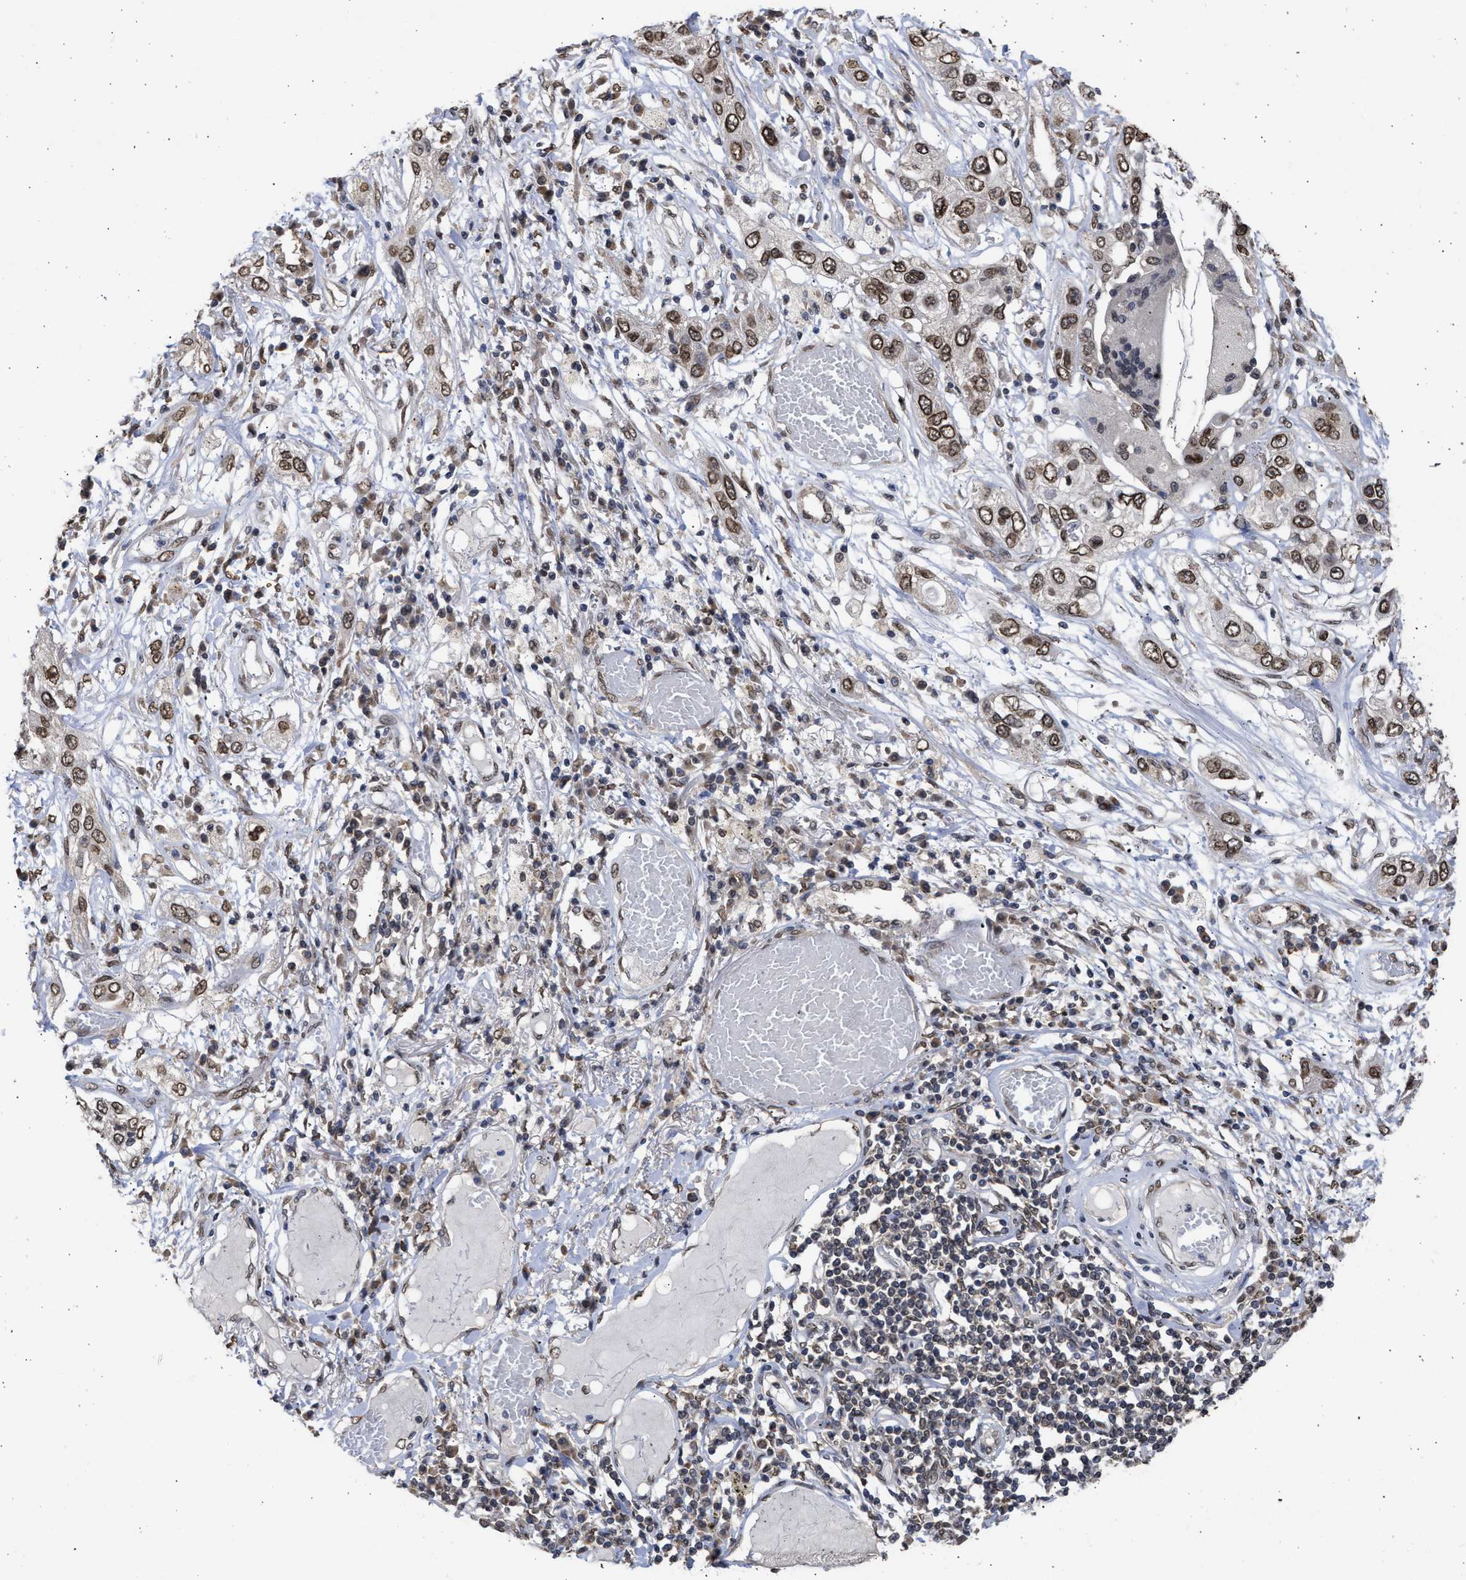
{"staining": {"intensity": "moderate", "quantity": ">75%", "location": "cytoplasmic/membranous,nuclear"}, "tissue": "lung cancer", "cell_type": "Tumor cells", "image_type": "cancer", "snomed": [{"axis": "morphology", "description": "Squamous cell carcinoma, NOS"}, {"axis": "topography", "description": "Lung"}], "caption": "Protein expression by immunohistochemistry demonstrates moderate cytoplasmic/membranous and nuclear staining in approximately >75% of tumor cells in lung squamous cell carcinoma.", "gene": "NUP35", "patient": {"sex": "male", "age": 71}}